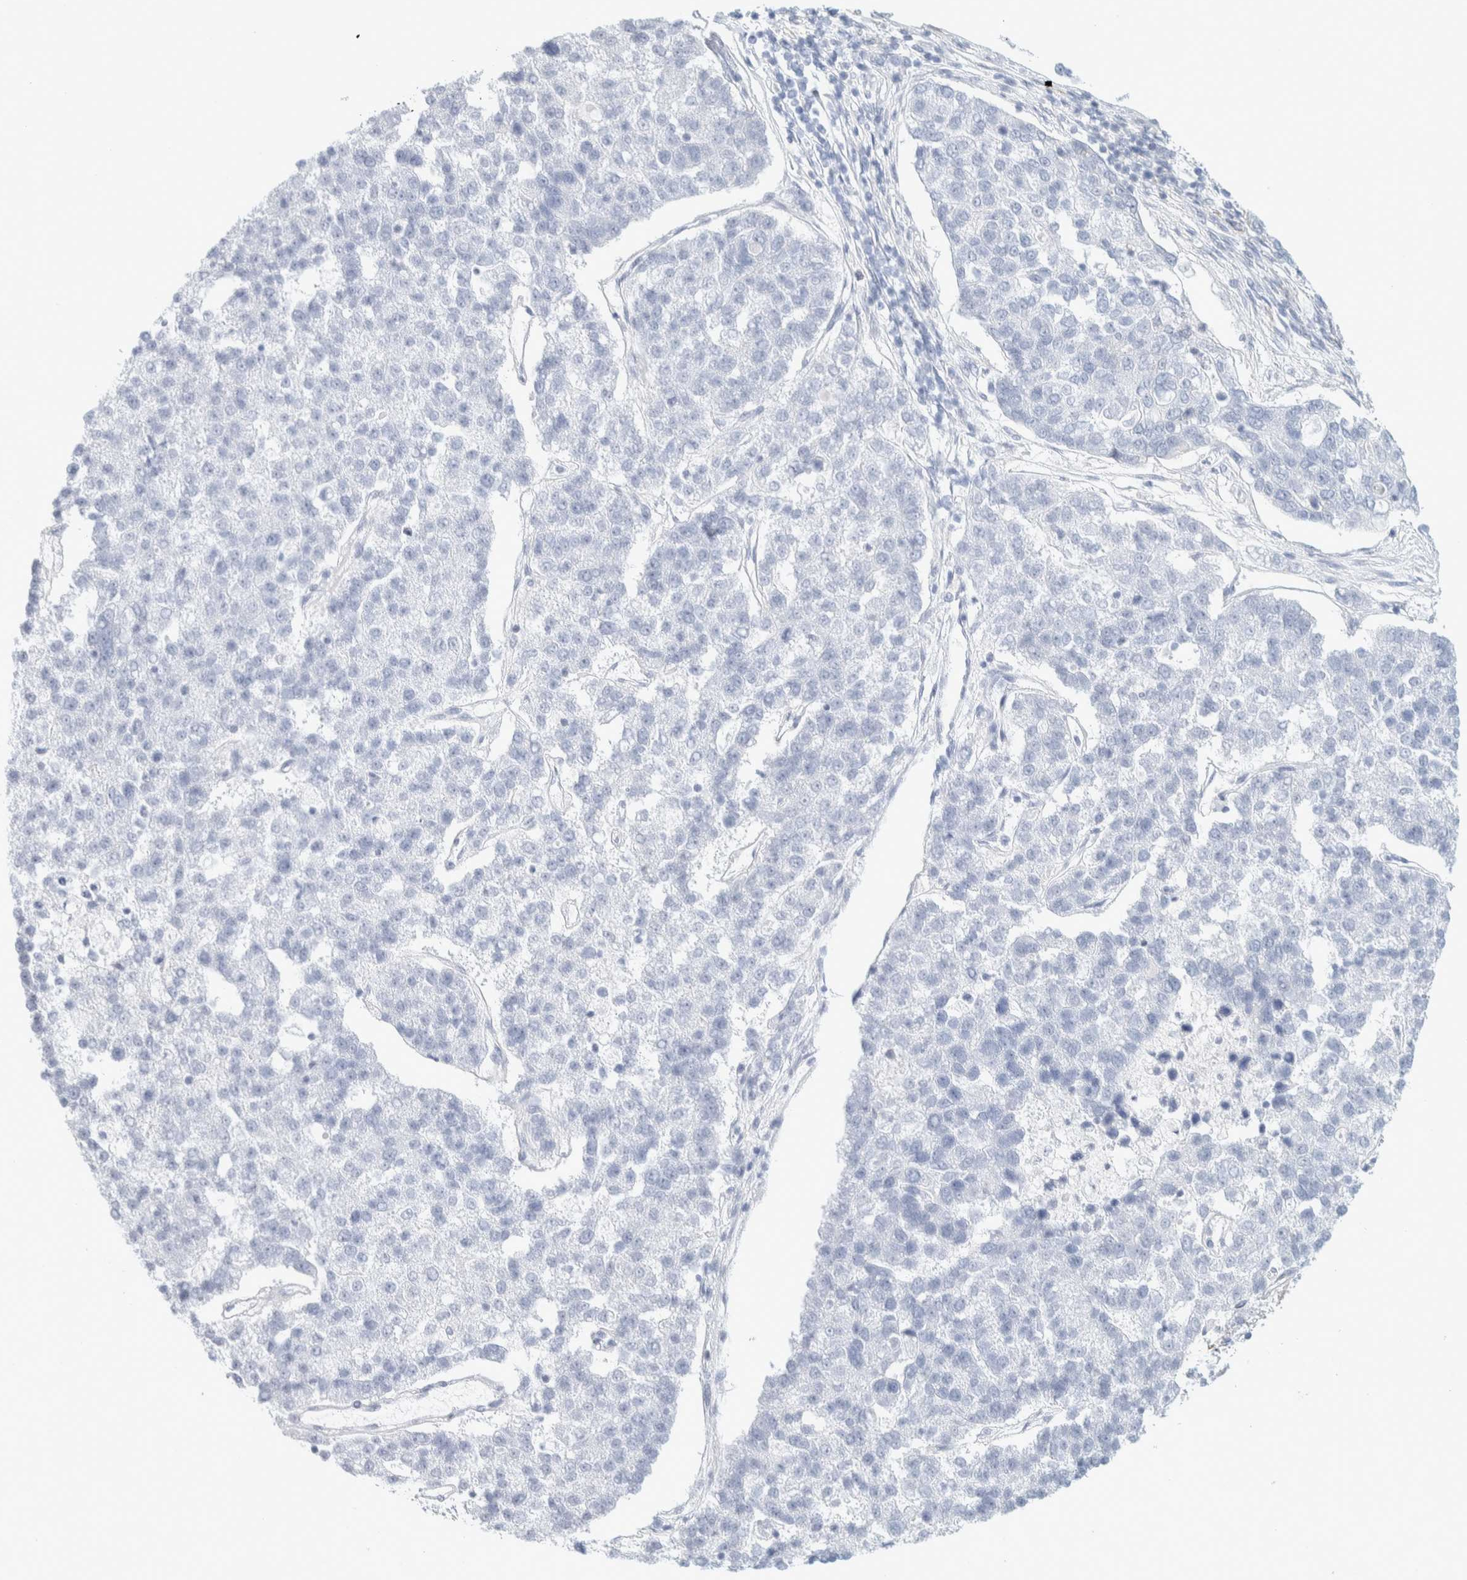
{"staining": {"intensity": "negative", "quantity": "none", "location": "none"}, "tissue": "pancreatic cancer", "cell_type": "Tumor cells", "image_type": "cancer", "snomed": [{"axis": "morphology", "description": "Adenocarcinoma, NOS"}, {"axis": "topography", "description": "Pancreas"}], "caption": "Immunohistochemistry (IHC) photomicrograph of neoplastic tissue: human pancreatic cancer stained with DAB (3,3'-diaminobenzidine) displays no significant protein positivity in tumor cells. (Immunohistochemistry (IHC), brightfield microscopy, high magnification).", "gene": "ATCAY", "patient": {"sex": "female", "age": 61}}